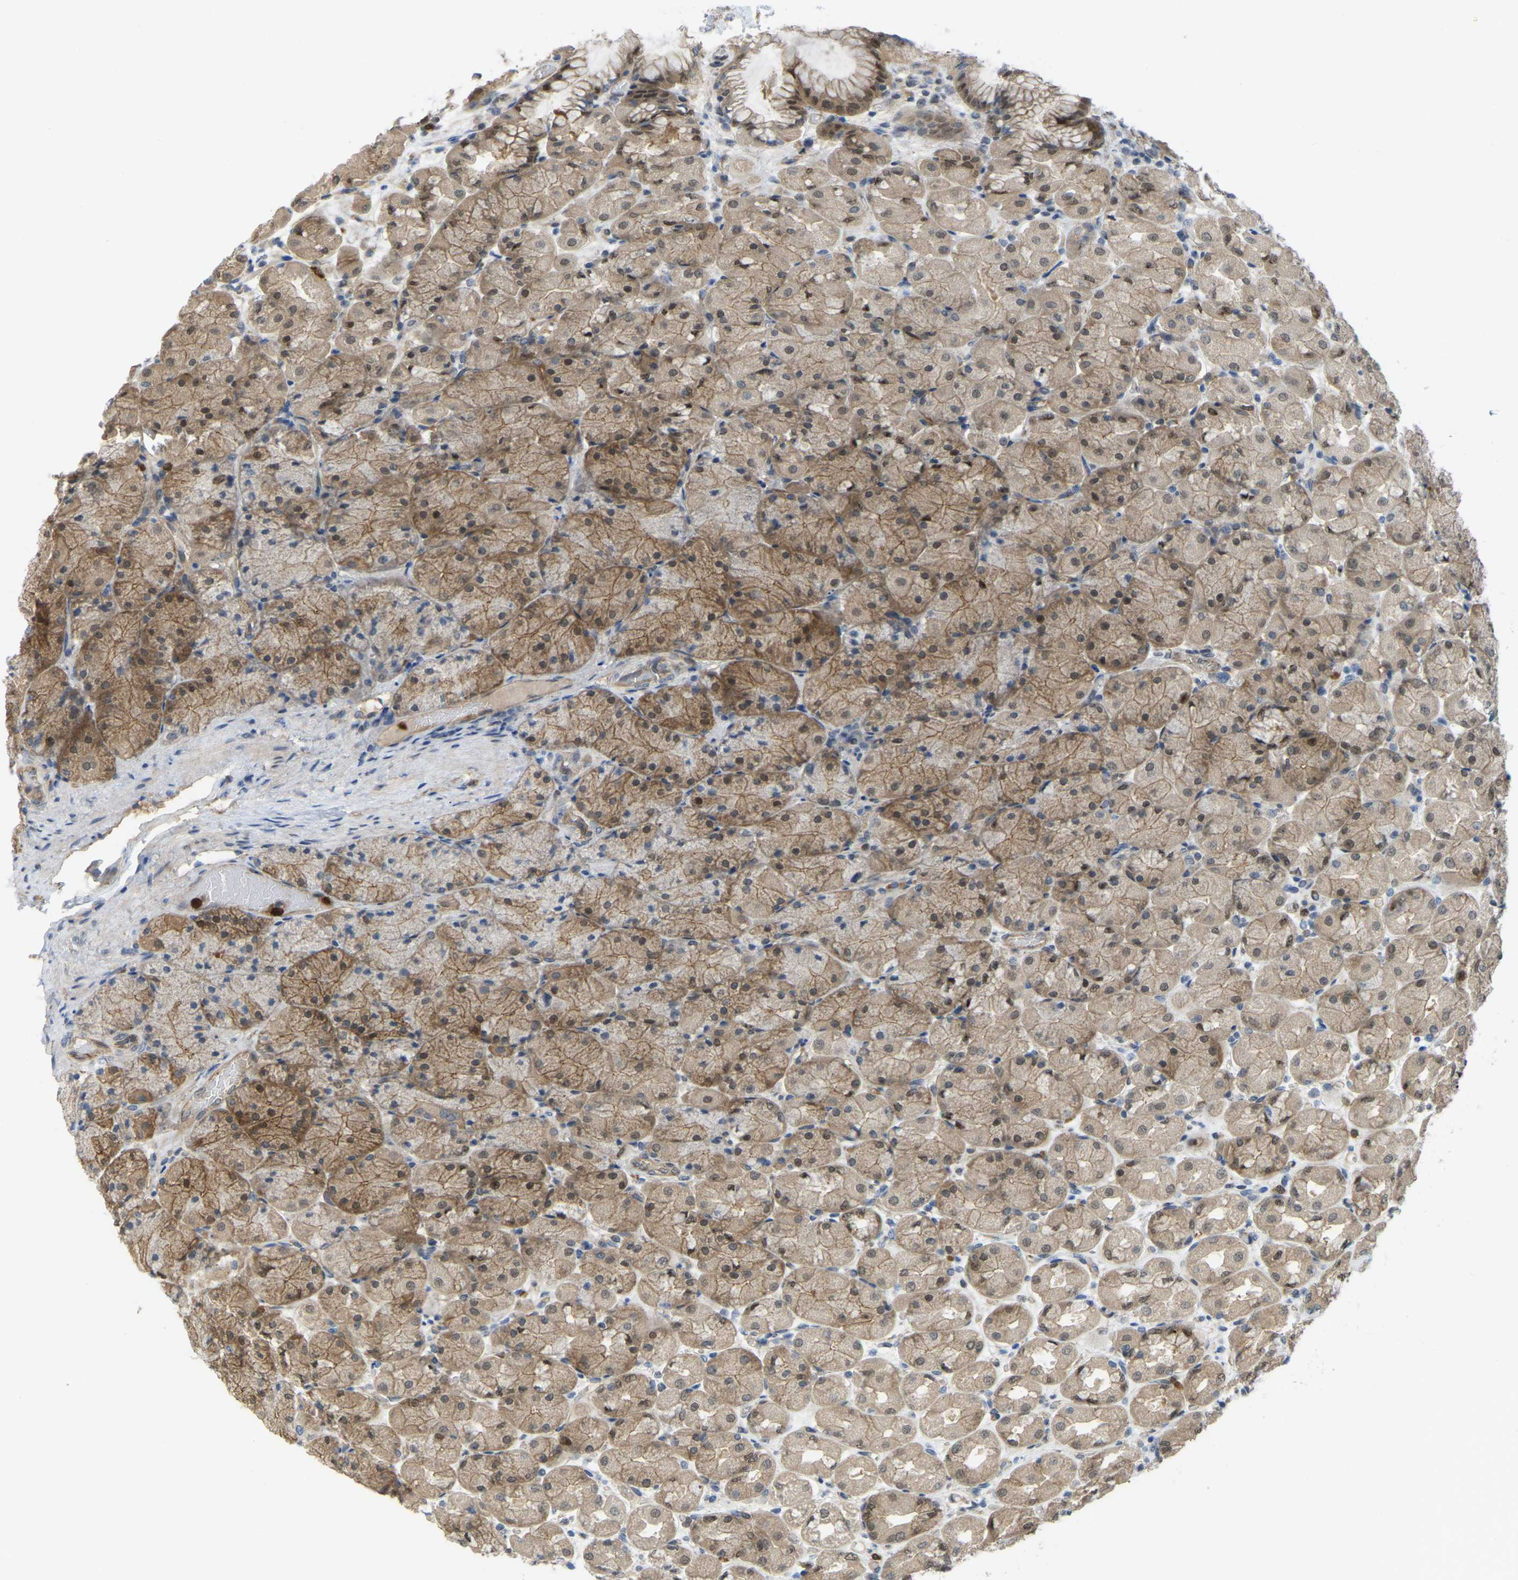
{"staining": {"intensity": "moderate", "quantity": ">75%", "location": "cytoplasmic/membranous,nuclear"}, "tissue": "stomach", "cell_type": "Glandular cells", "image_type": "normal", "snomed": [{"axis": "morphology", "description": "Normal tissue, NOS"}, {"axis": "topography", "description": "Stomach, upper"}], "caption": "Benign stomach displays moderate cytoplasmic/membranous,nuclear expression in about >75% of glandular cells, visualized by immunohistochemistry. Nuclei are stained in blue.", "gene": "SERPINB5", "patient": {"sex": "female", "age": 56}}